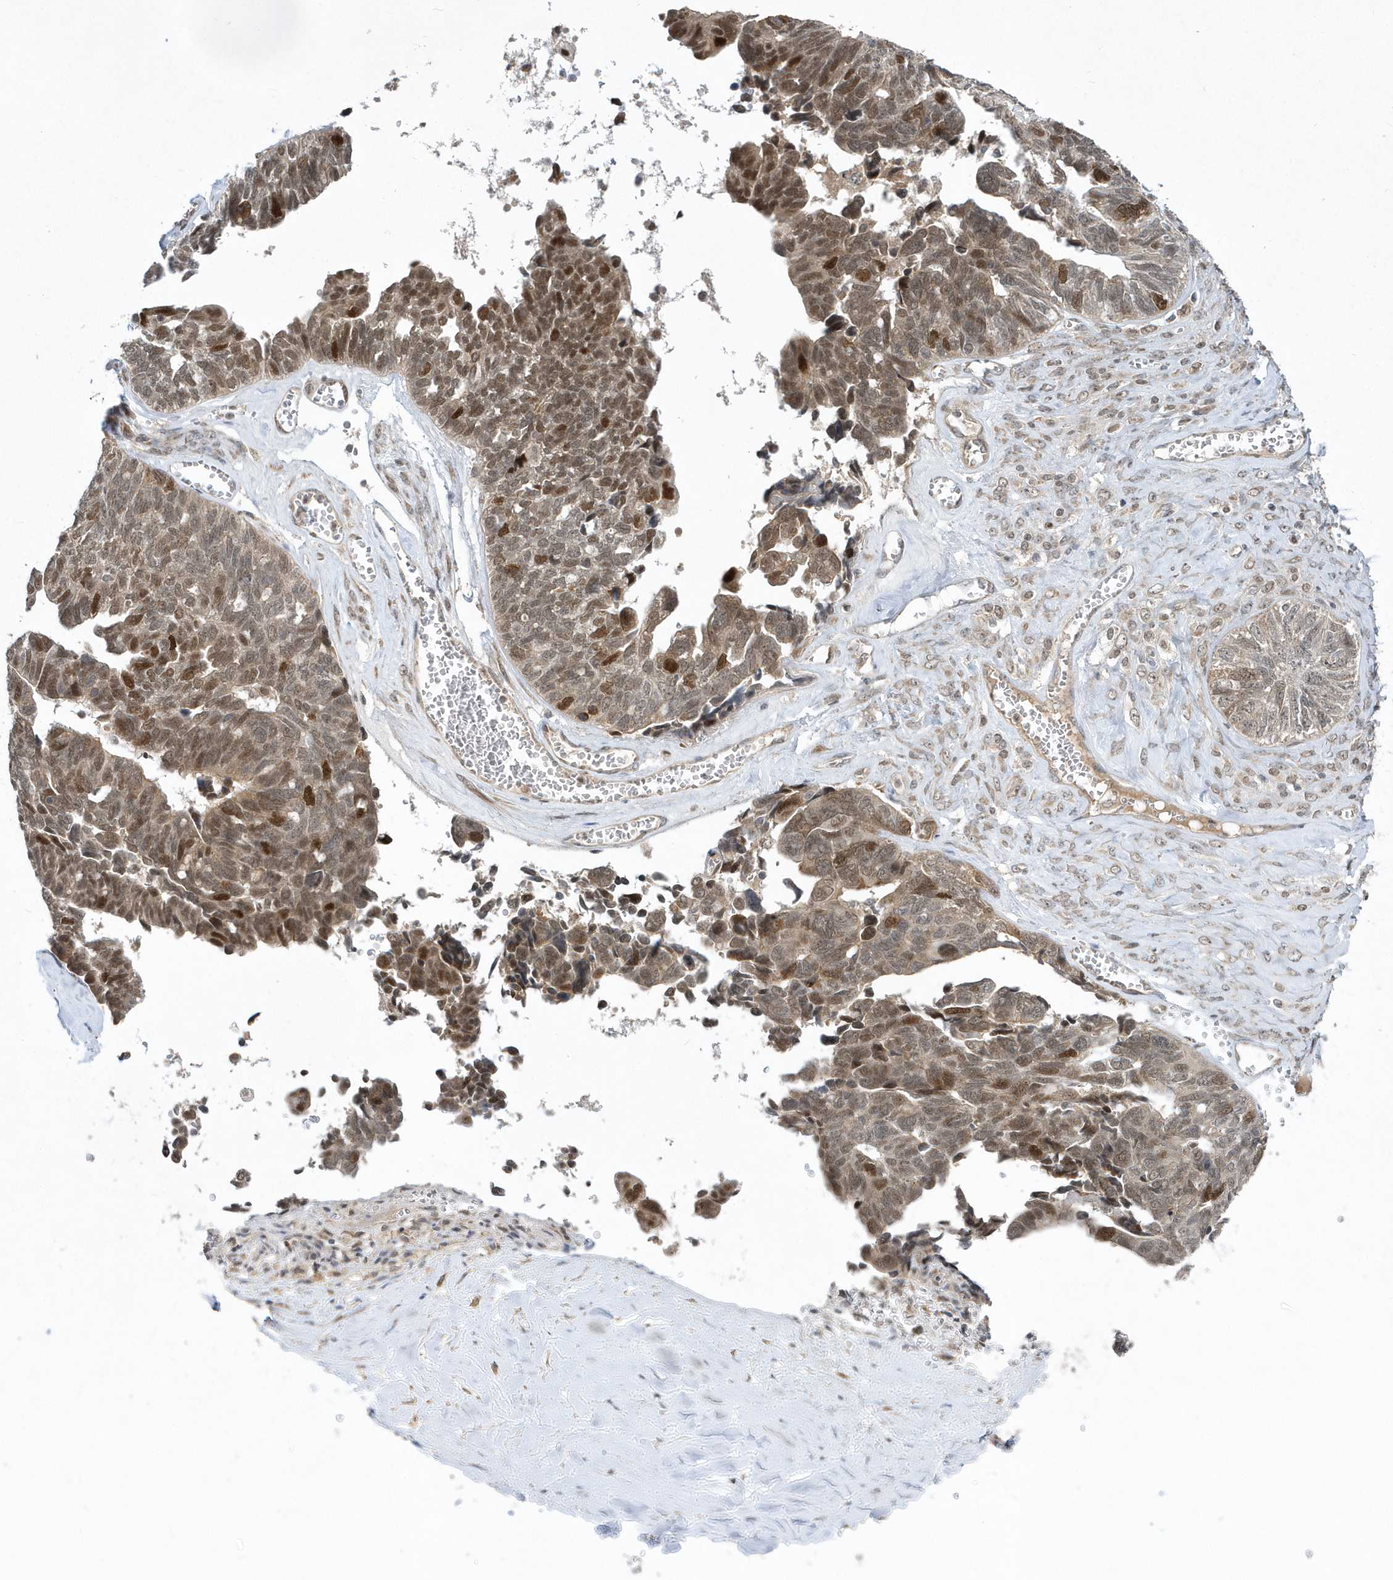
{"staining": {"intensity": "moderate", "quantity": ">75%", "location": "cytoplasmic/membranous,nuclear"}, "tissue": "ovarian cancer", "cell_type": "Tumor cells", "image_type": "cancer", "snomed": [{"axis": "morphology", "description": "Cystadenocarcinoma, serous, NOS"}, {"axis": "topography", "description": "Ovary"}], "caption": "Tumor cells display medium levels of moderate cytoplasmic/membranous and nuclear staining in about >75% of cells in human serous cystadenocarcinoma (ovarian).", "gene": "MXI1", "patient": {"sex": "female", "age": 79}}